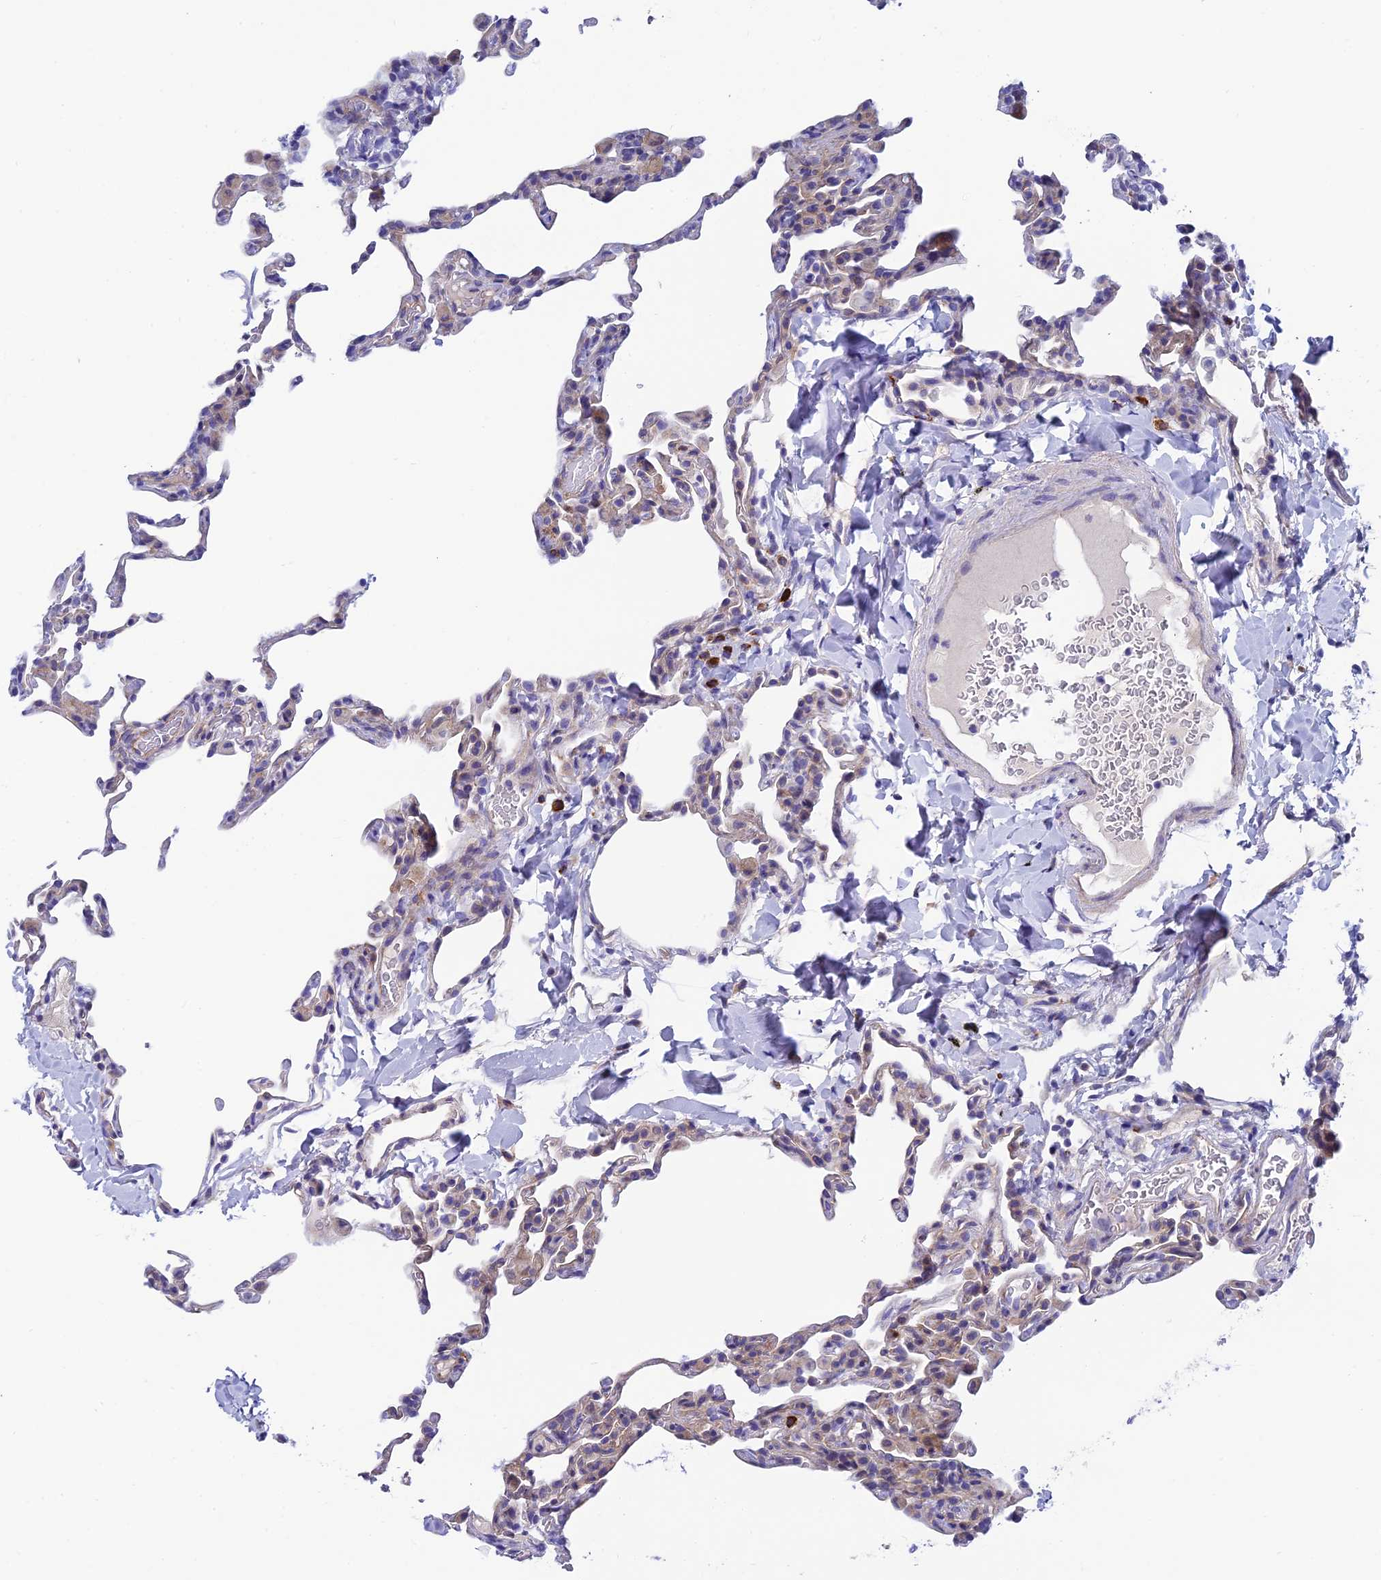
{"staining": {"intensity": "negative", "quantity": "none", "location": "none"}, "tissue": "lung", "cell_type": "Alveolar cells", "image_type": "normal", "snomed": [{"axis": "morphology", "description": "Normal tissue, NOS"}, {"axis": "topography", "description": "Lung"}], "caption": "The photomicrograph demonstrates no significant positivity in alveolar cells of lung.", "gene": "MACIR", "patient": {"sex": "male", "age": 20}}